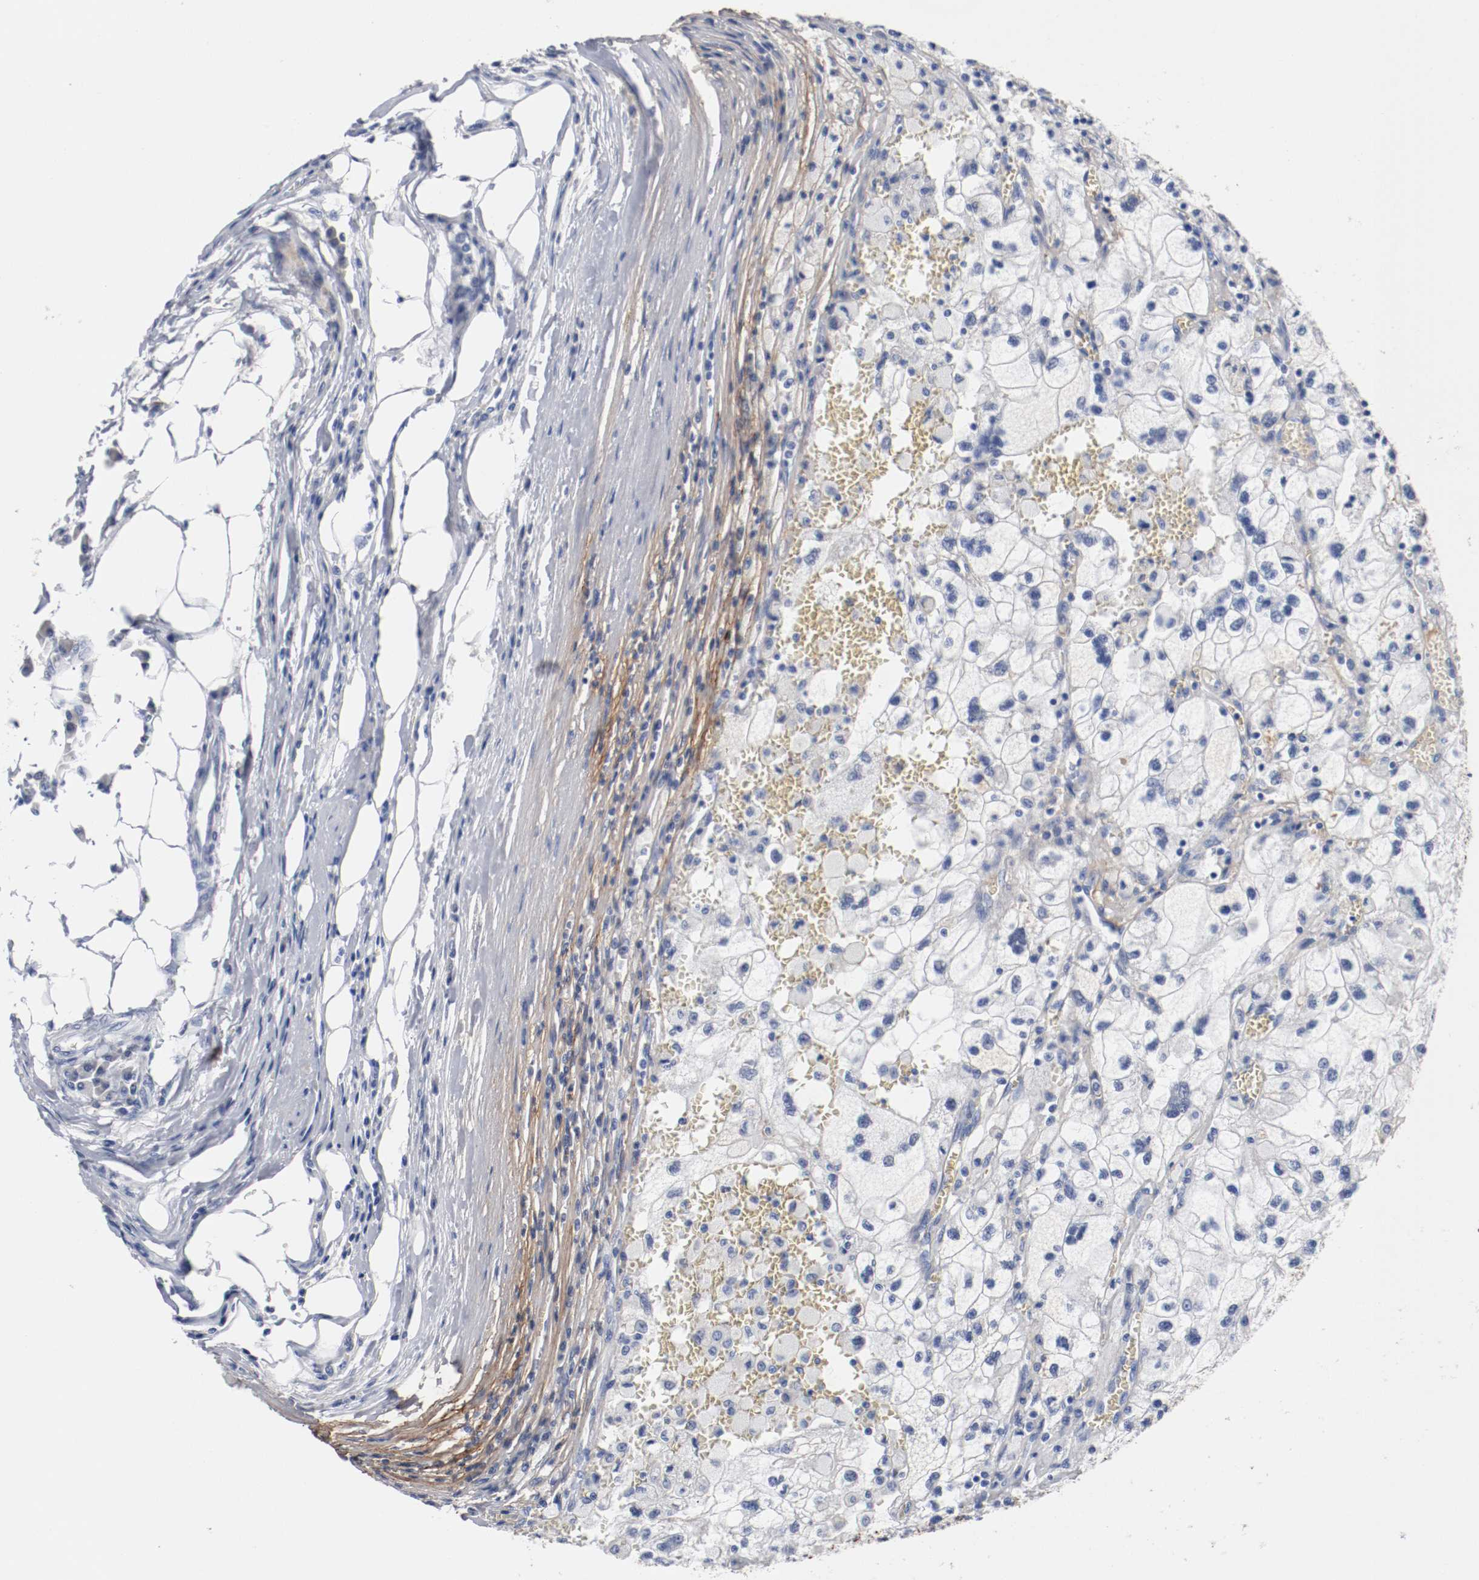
{"staining": {"intensity": "negative", "quantity": "none", "location": "none"}, "tissue": "renal cancer", "cell_type": "Tumor cells", "image_type": "cancer", "snomed": [{"axis": "morphology", "description": "Normal tissue, NOS"}, {"axis": "morphology", "description": "Adenocarcinoma, NOS"}, {"axis": "topography", "description": "Kidney"}], "caption": "Renal cancer (adenocarcinoma) was stained to show a protein in brown. There is no significant staining in tumor cells.", "gene": "TNC", "patient": {"sex": "male", "age": 71}}